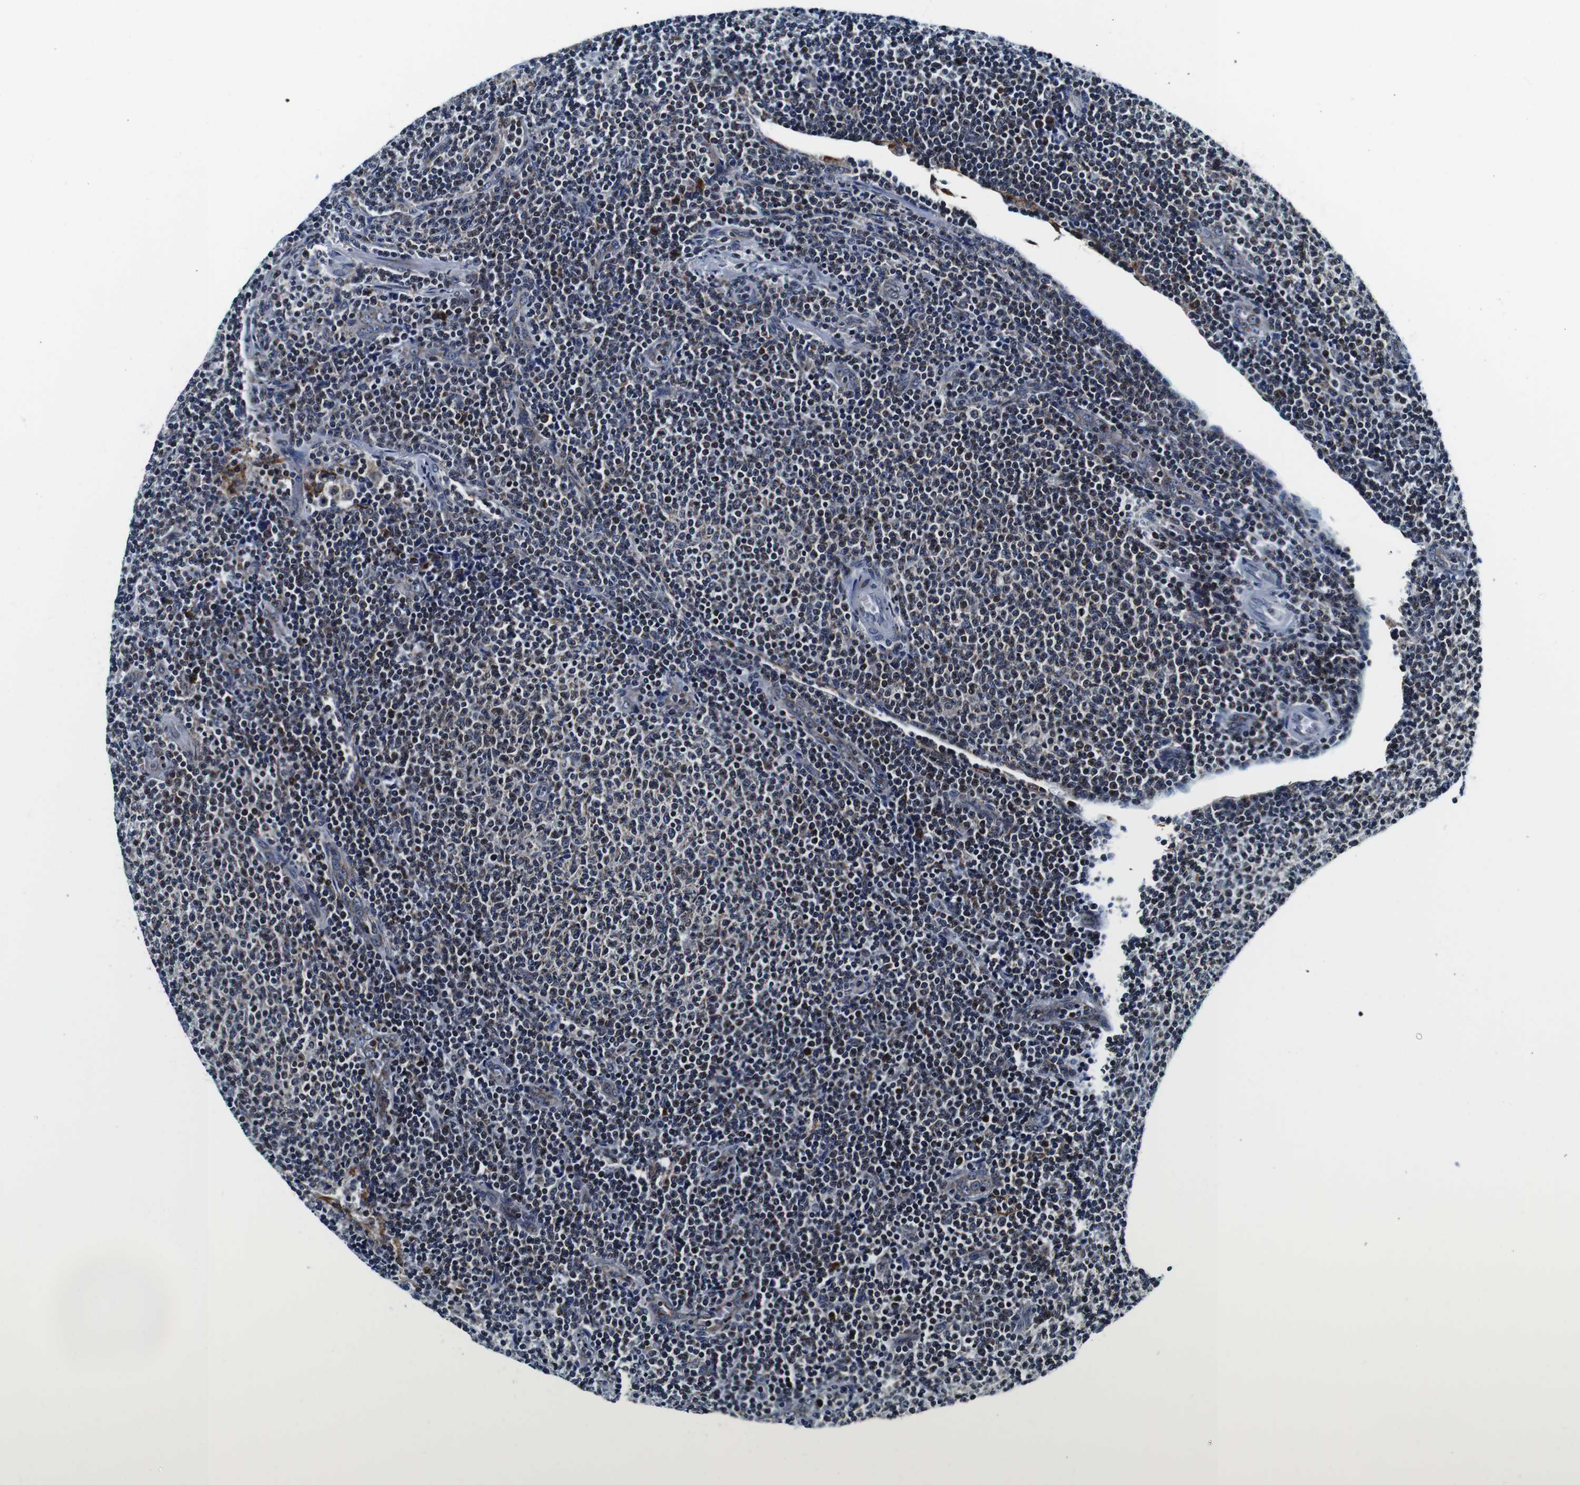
{"staining": {"intensity": "weak", "quantity": "25%-75%", "location": "nuclear"}, "tissue": "lymphoma", "cell_type": "Tumor cells", "image_type": "cancer", "snomed": [{"axis": "morphology", "description": "Malignant lymphoma, non-Hodgkin's type, Low grade"}, {"axis": "topography", "description": "Lymph node"}], "caption": "Approximately 25%-75% of tumor cells in lymphoma demonstrate weak nuclear protein positivity as visualized by brown immunohistochemical staining.", "gene": "FAR2", "patient": {"sex": "male", "age": 66}}